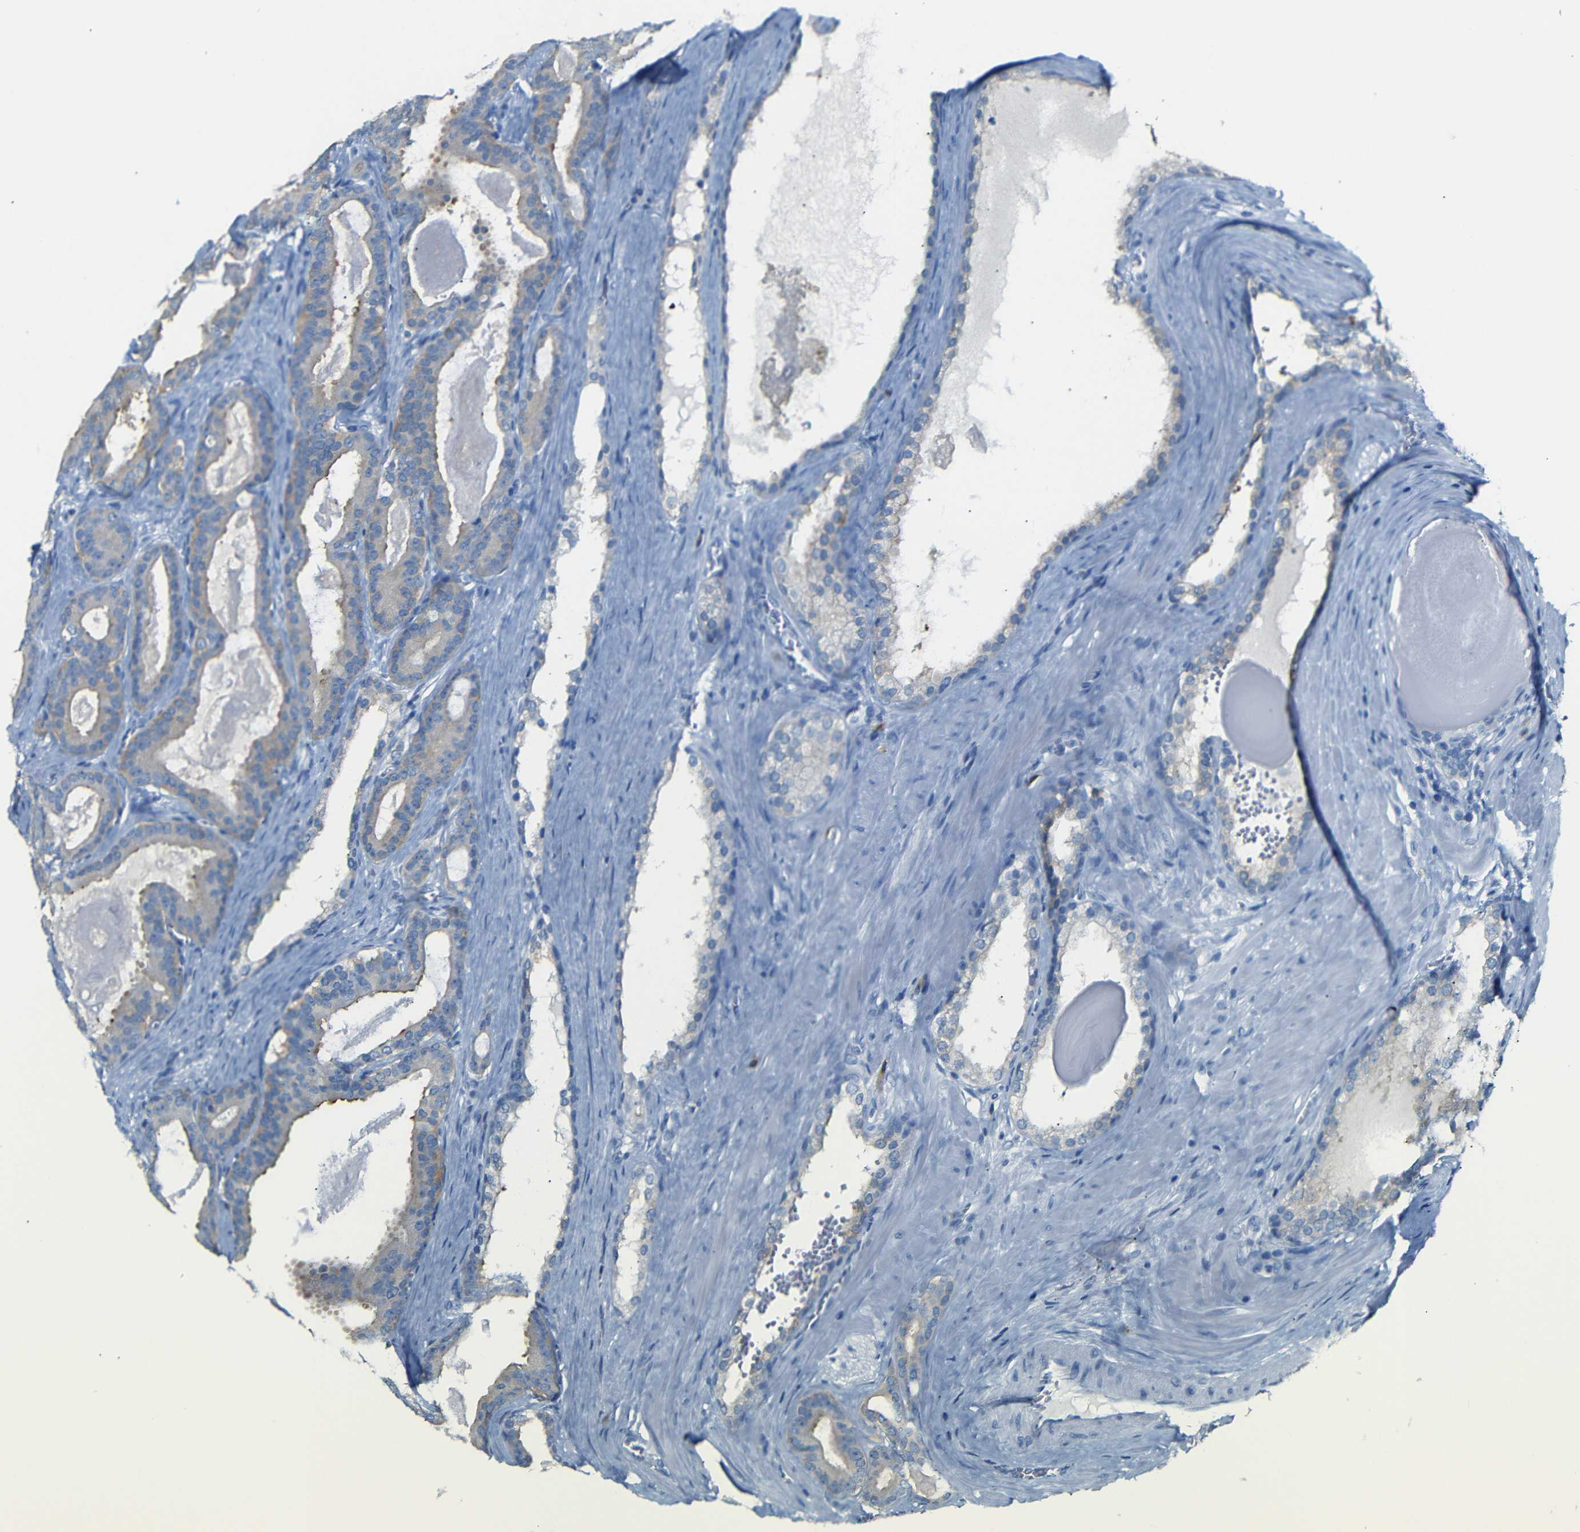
{"staining": {"intensity": "weak", "quantity": ">75%", "location": "cytoplasmic/membranous"}, "tissue": "prostate cancer", "cell_type": "Tumor cells", "image_type": "cancer", "snomed": [{"axis": "morphology", "description": "Adenocarcinoma, High grade"}, {"axis": "topography", "description": "Prostate"}], "caption": "Immunohistochemistry of prostate cancer shows low levels of weak cytoplasmic/membranous staining in approximately >75% of tumor cells.", "gene": "FCRL1", "patient": {"sex": "male", "age": 60}}